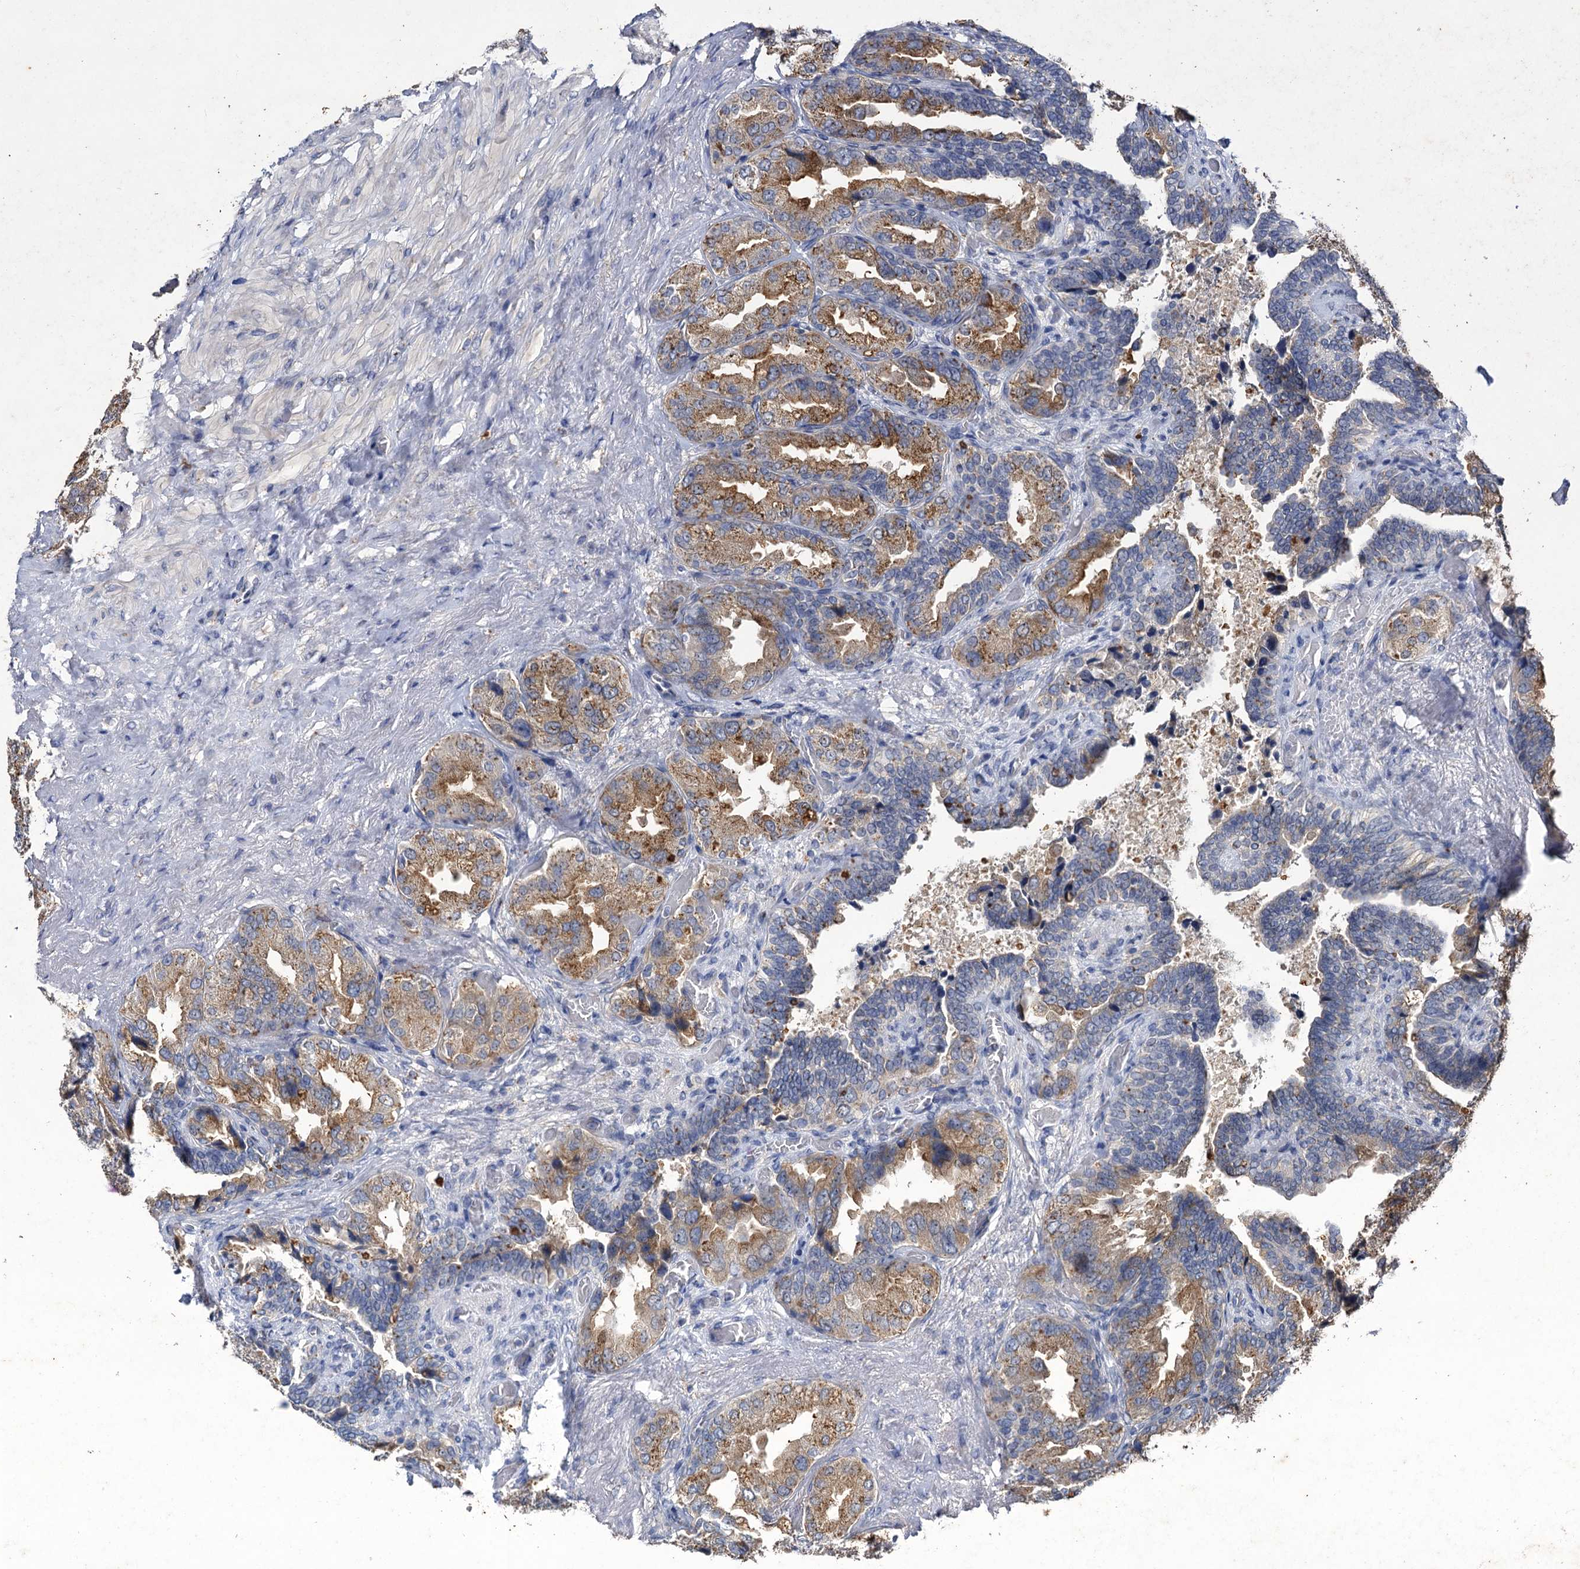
{"staining": {"intensity": "moderate", "quantity": "25%-75%", "location": "cytoplasmic/membranous"}, "tissue": "seminal vesicle", "cell_type": "Glandular cells", "image_type": "normal", "snomed": [{"axis": "morphology", "description": "Normal tissue, NOS"}, {"axis": "topography", "description": "Seminal veicle"}, {"axis": "topography", "description": "Peripheral nerve tissue"}], "caption": "DAB immunohistochemical staining of benign human seminal vesicle exhibits moderate cytoplasmic/membranous protein positivity in approximately 25%-75% of glandular cells.", "gene": "ATP9A", "patient": {"sex": "male", "age": 63}}